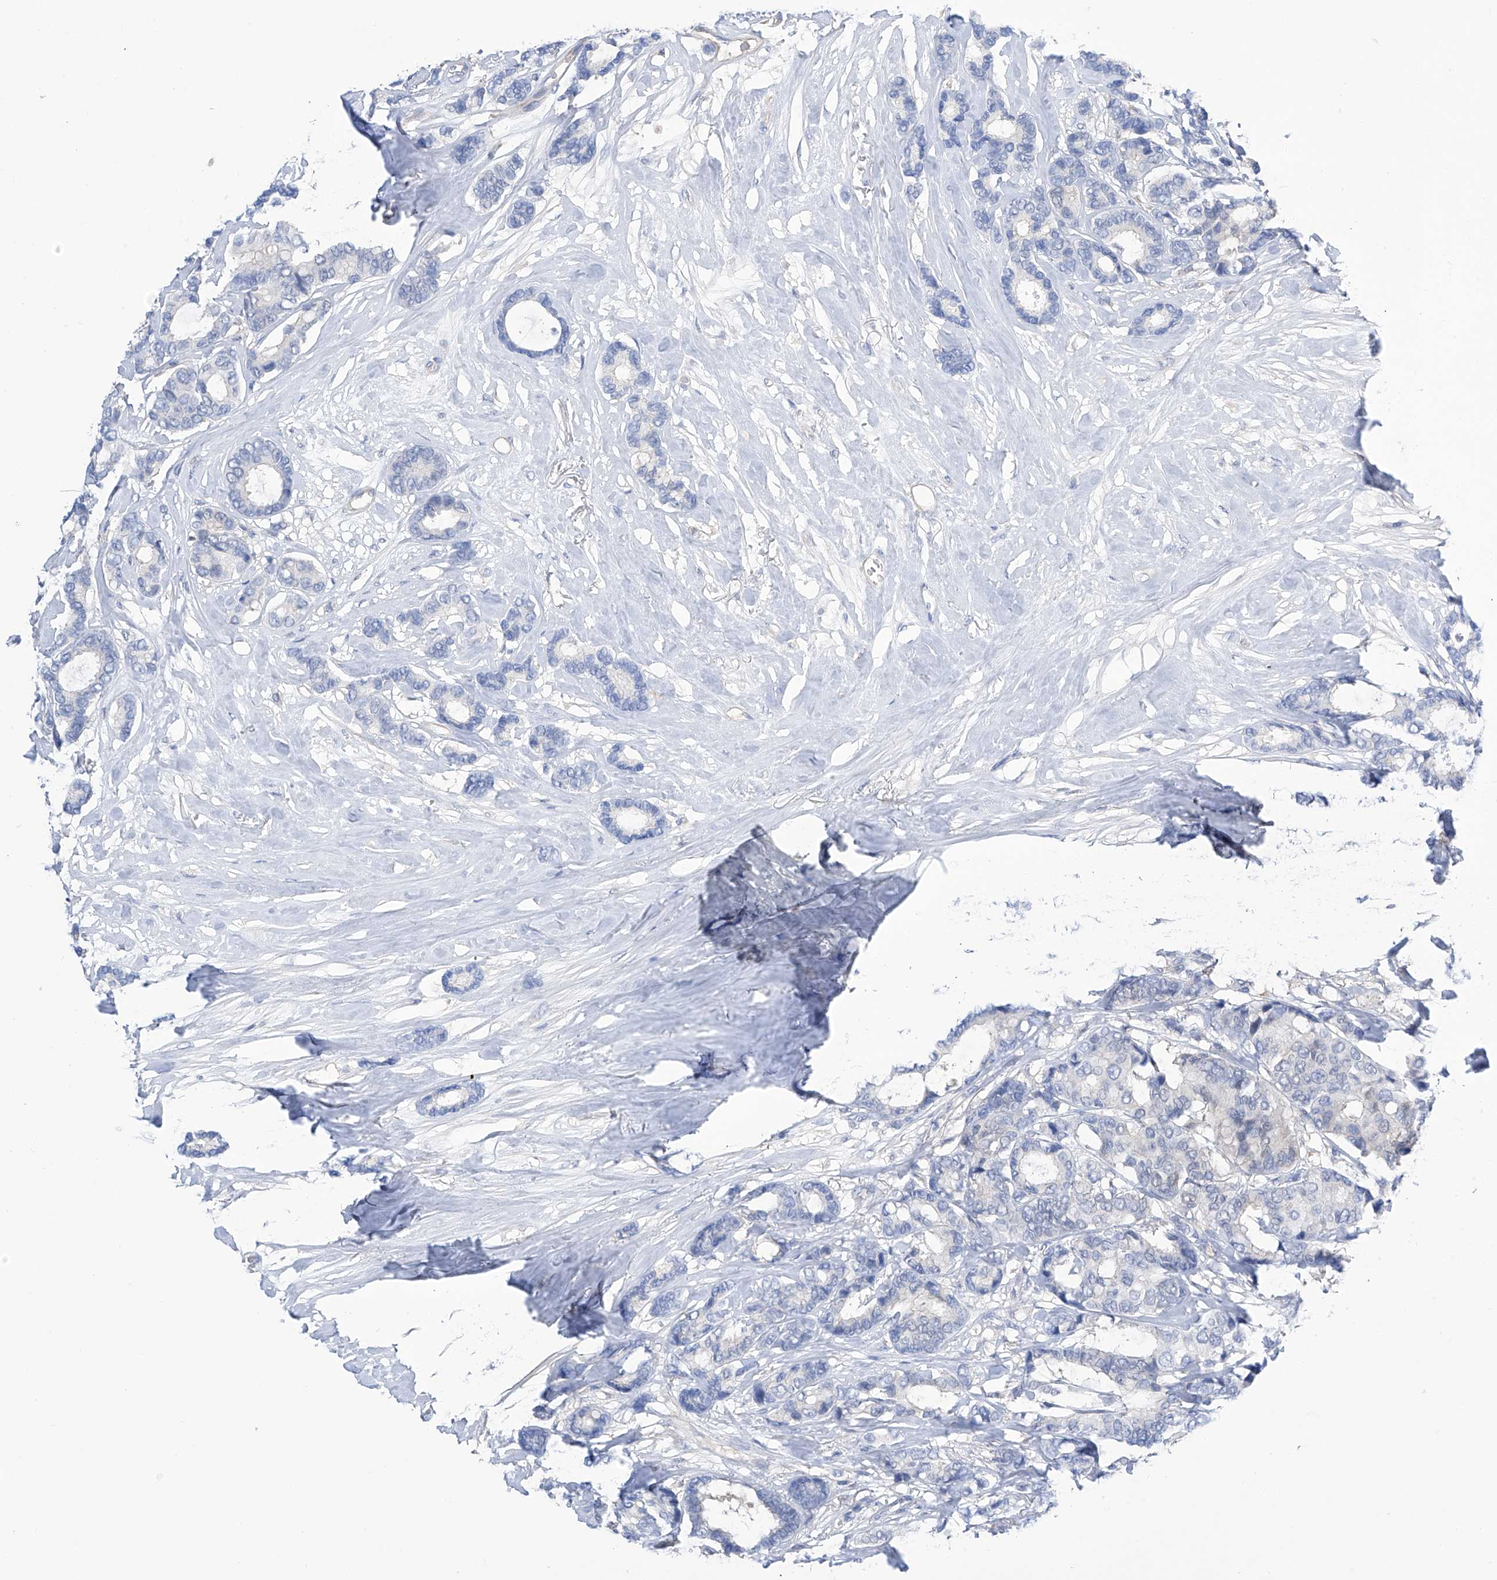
{"staining": {"intensity": "negative", "quantity": "none", "location": "none"}, "tissue": "breast cancer", "cell_type": "Tumor cells", "image_type": "cancer", "snomed": [{"axis": "morphology", "description": "Duct carcinoma"}, {"axis": "topography", "description": "Breast"}], "caption": "High power microscopy histopathology image of an immunohistochemistry photomicrograph of invasive ductal carcinoma (breast), revealing no significant staining in tumor cells.", "gene": "PGM3", "patient": {"sex": "female", "age": 87}}